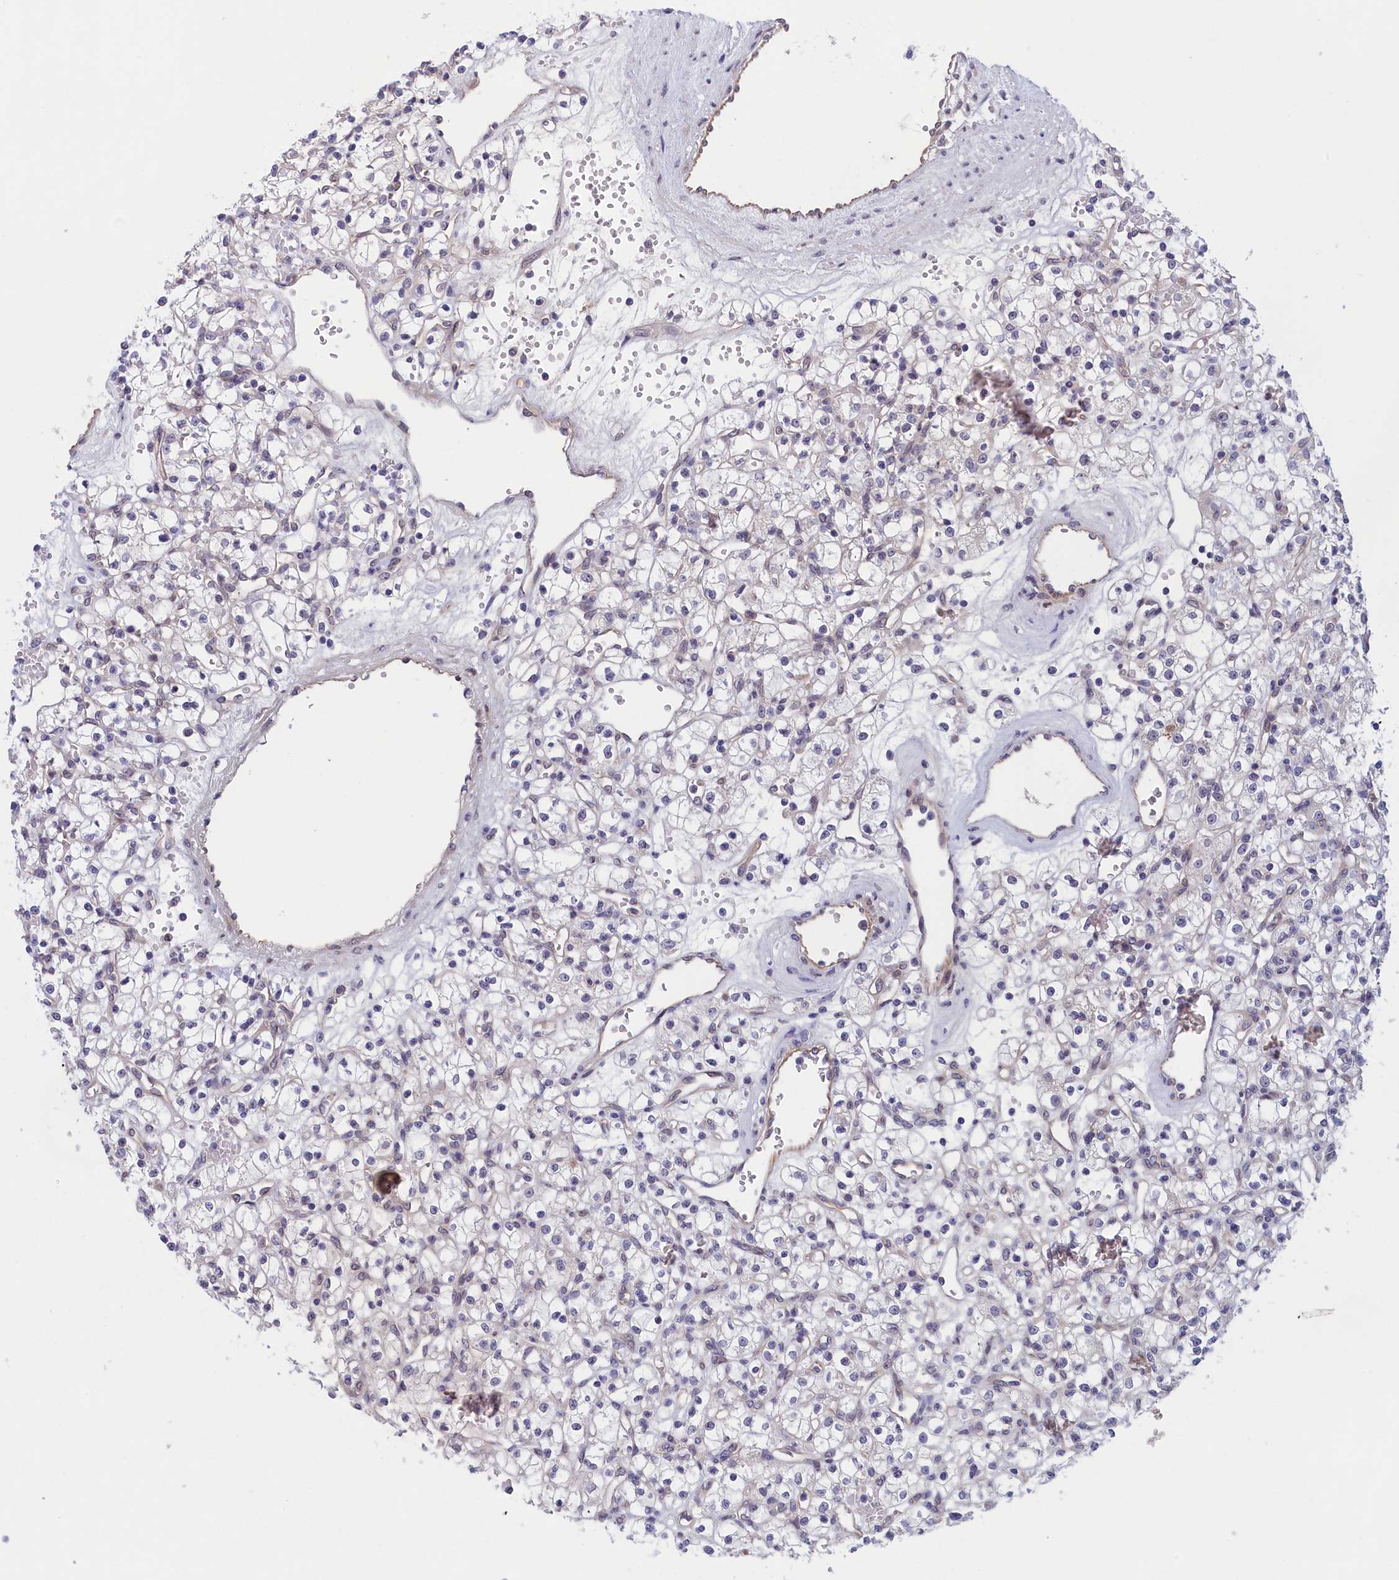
{"staining": {"intensity": "negative", "quantity": "none", "location": "none"}, "tissue": "renal cancer", "cell_type": "Tumor cells", "image_type": "cancer", "snomed": [{"axis": "morphology", "description": "Adenocarcinoma, NOS"}, {"axis": "topography", "description": "Kidney"}], "caption": "Tumor cells are negative for protein expression in human renal cancer (adenocarcinoma).", "gene": "IGFALS", "patient": {"sex": "female", "age": 59}}